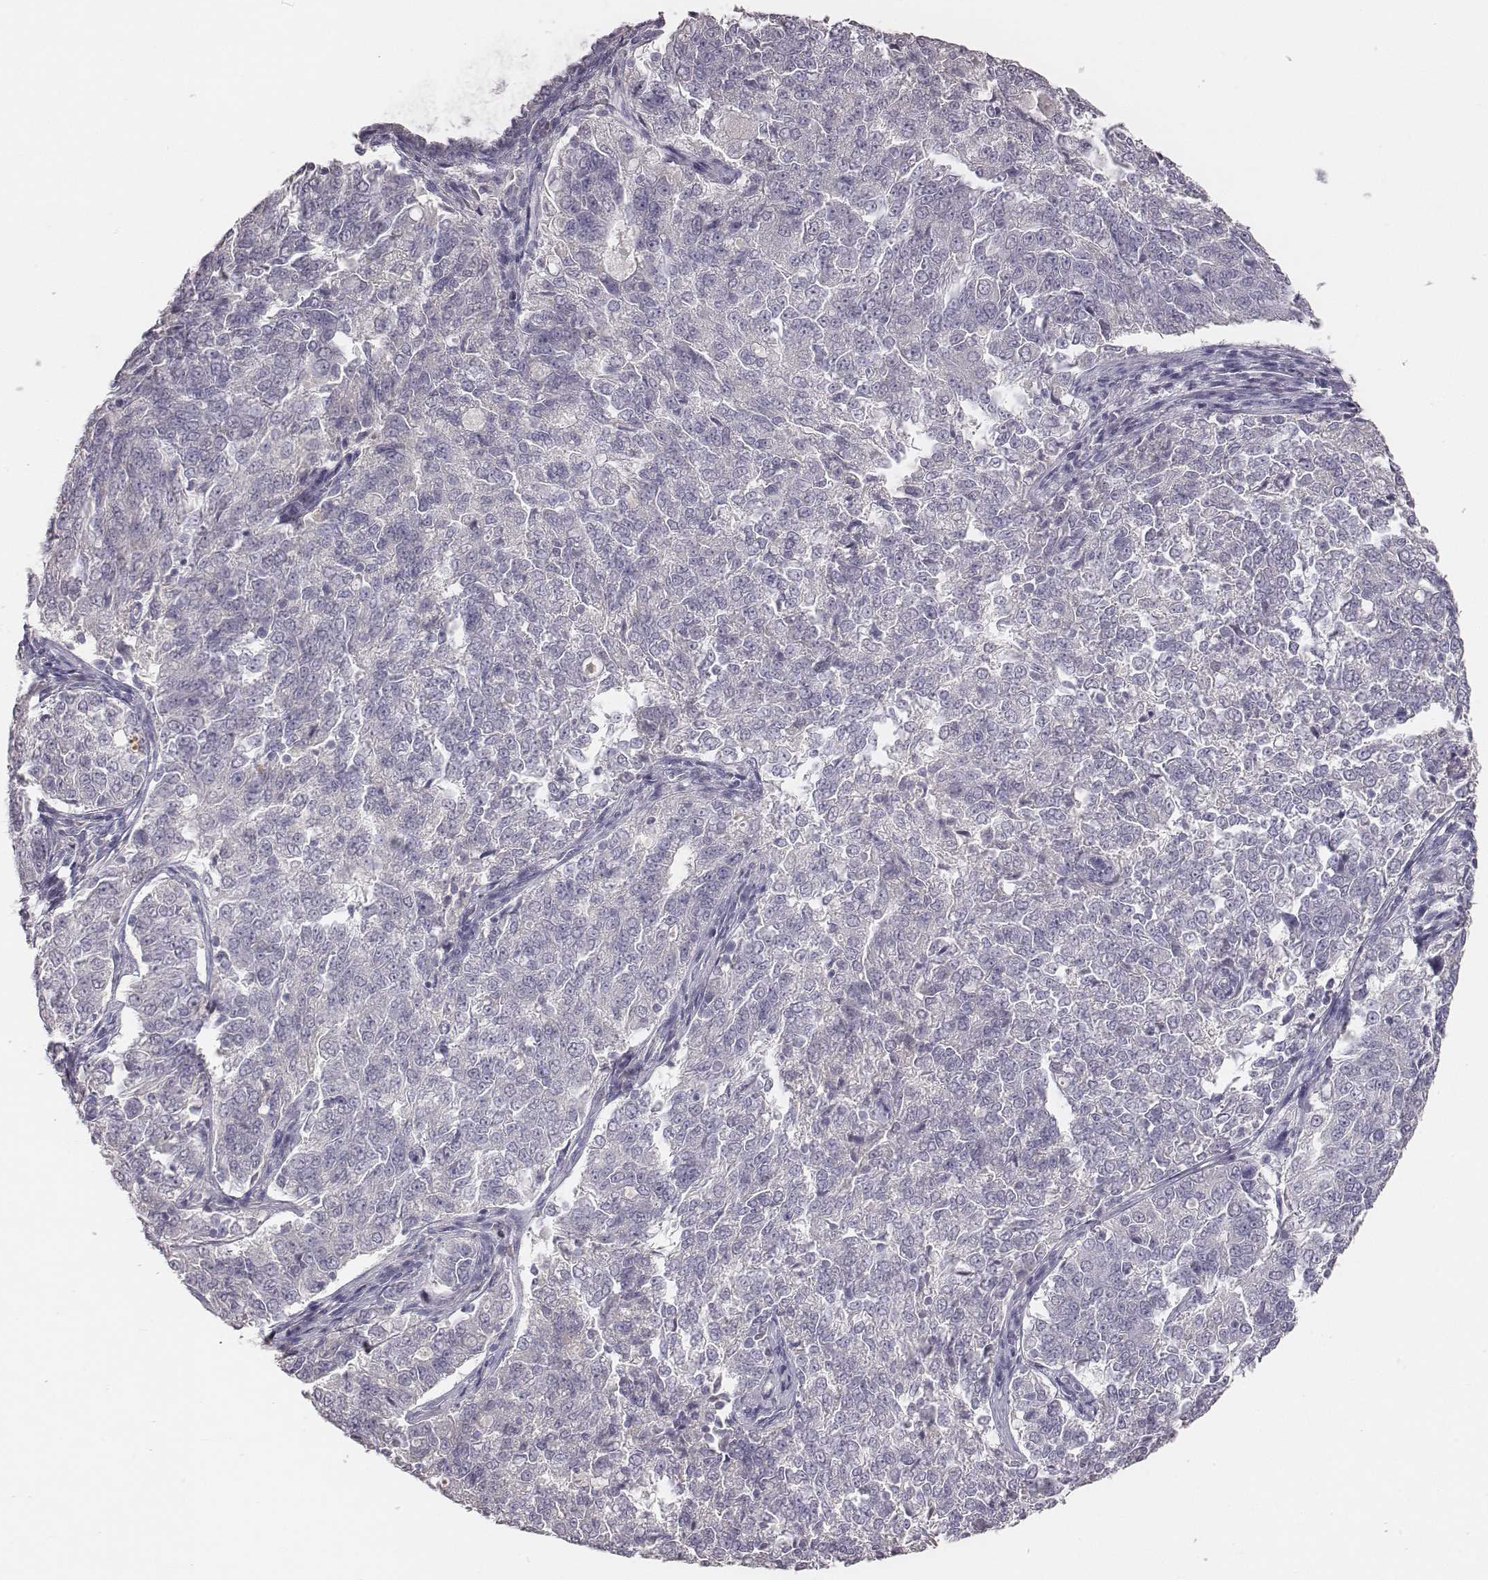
{"staining": {"intensity": "negative", "quantity": "none", "location": "none"}, "tissue": "endometrial cancer", "cell_type": "Tumor cells", "image_type": "cancer", "snomed": [{"axis": "morphology", "description": "Adenocarcinoma, NOS"}, {"axis": "topography", "description": "Endometrium"}], "caption": "High magnification brightfield microscopy of endometrial cancer (adenocarcinoma) stained with DAB (3,3'-diaminobenzidine) (brown) and counterstained with hematoxylin (blue): tumor cells show no significant staining.", "gene": "MYH6", "patient": {"sex": "female", "age": 43}}